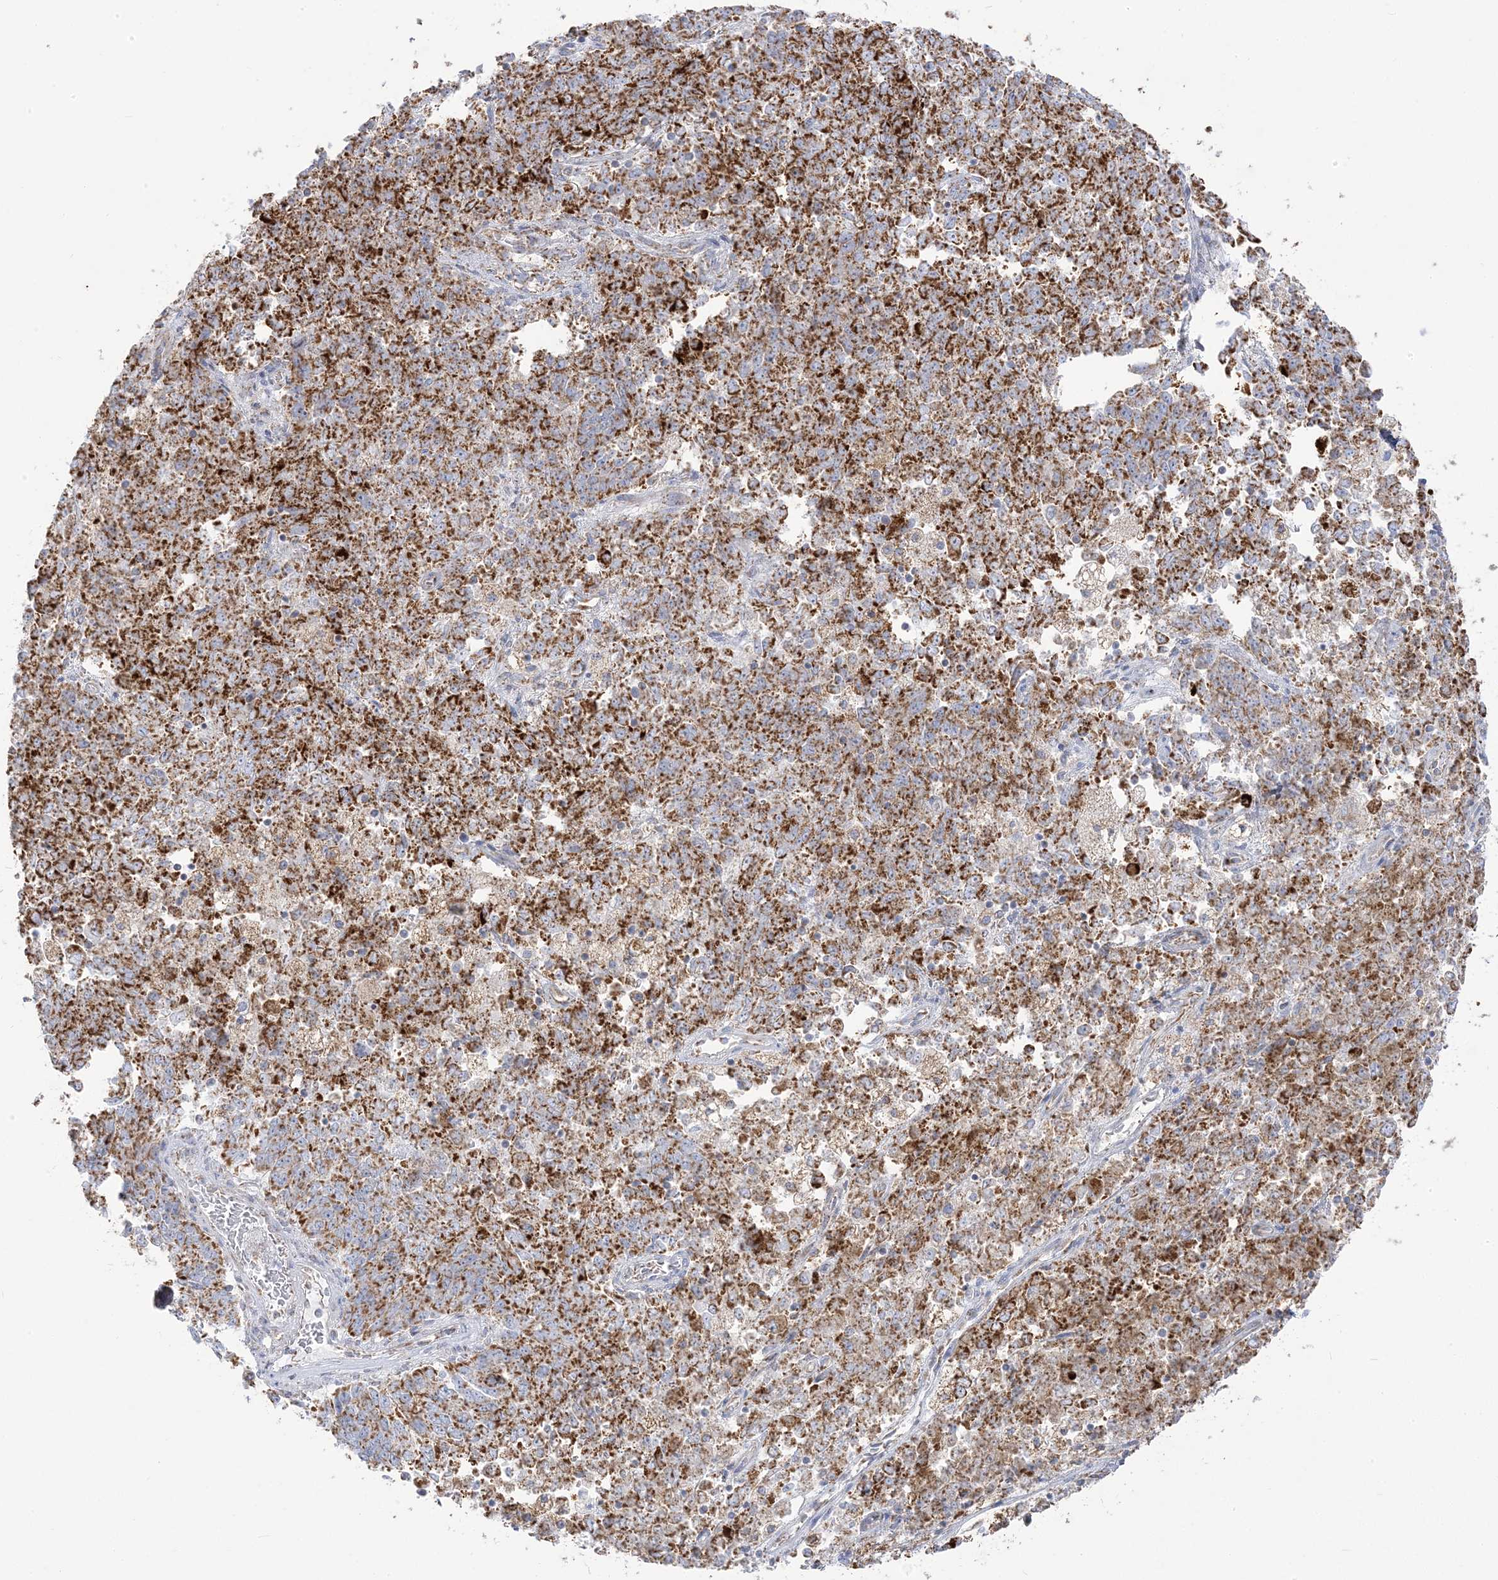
{"staining": {"intensity": "moderate", "quantity": ">75%", "location": "cytoplasmic/membranous"}, "tissue": "endometrial cancer", "cell_type": "Tumor cells", "image_type": "cancer", "snomed": [{"axis": "morphology", "description": "Adenocarcinoma, NOS"}, {"axis": "topography", "description": "Endometrium"}], "caption": "IHC (DAB) staining of human endometrial adenocarcinoma shows moderate cytoplasmic/membranous protein staining in approximately >75% of tumor cells.", "gene": "PCCB", "patient": {"sex": "female", "age": 80}}